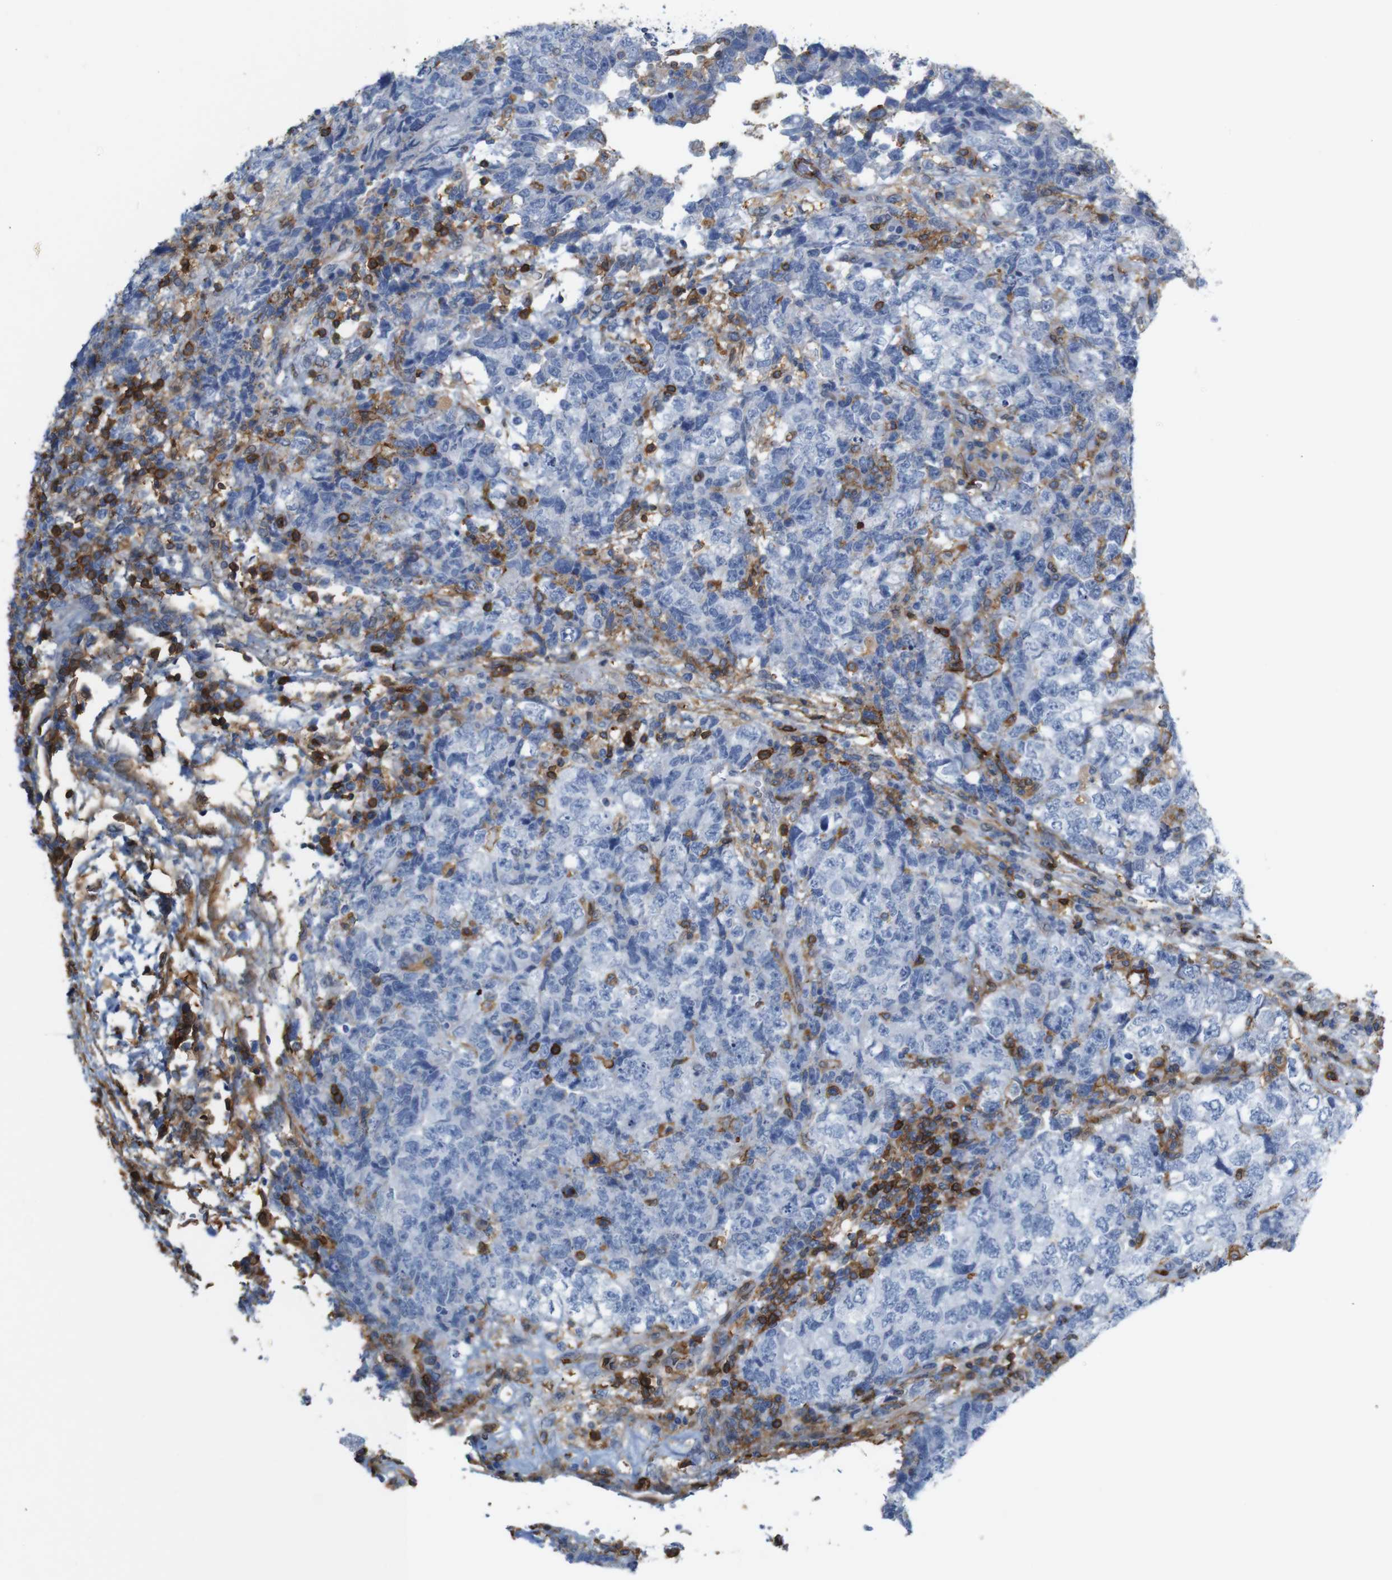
{"staining": {"intensity": "negative", "quantity": "none", "location": "none"}, "tissue": "testis cancer", "cell_type": "Tumor cells", "image_type": "cancer", "snomed": [{"axis": "morphology", "description": "Carcinoma, Embryonal, NOS"}, {"axis": "topography", "description": "Testis"}], "caption": "Human testis cancer (embryonal carcinoma) stained for a protein using immunohistochemistry reveals no expression in tumor cells.", "gene": "ANXA1", "patient": {"sex": "male", "age": 36}}